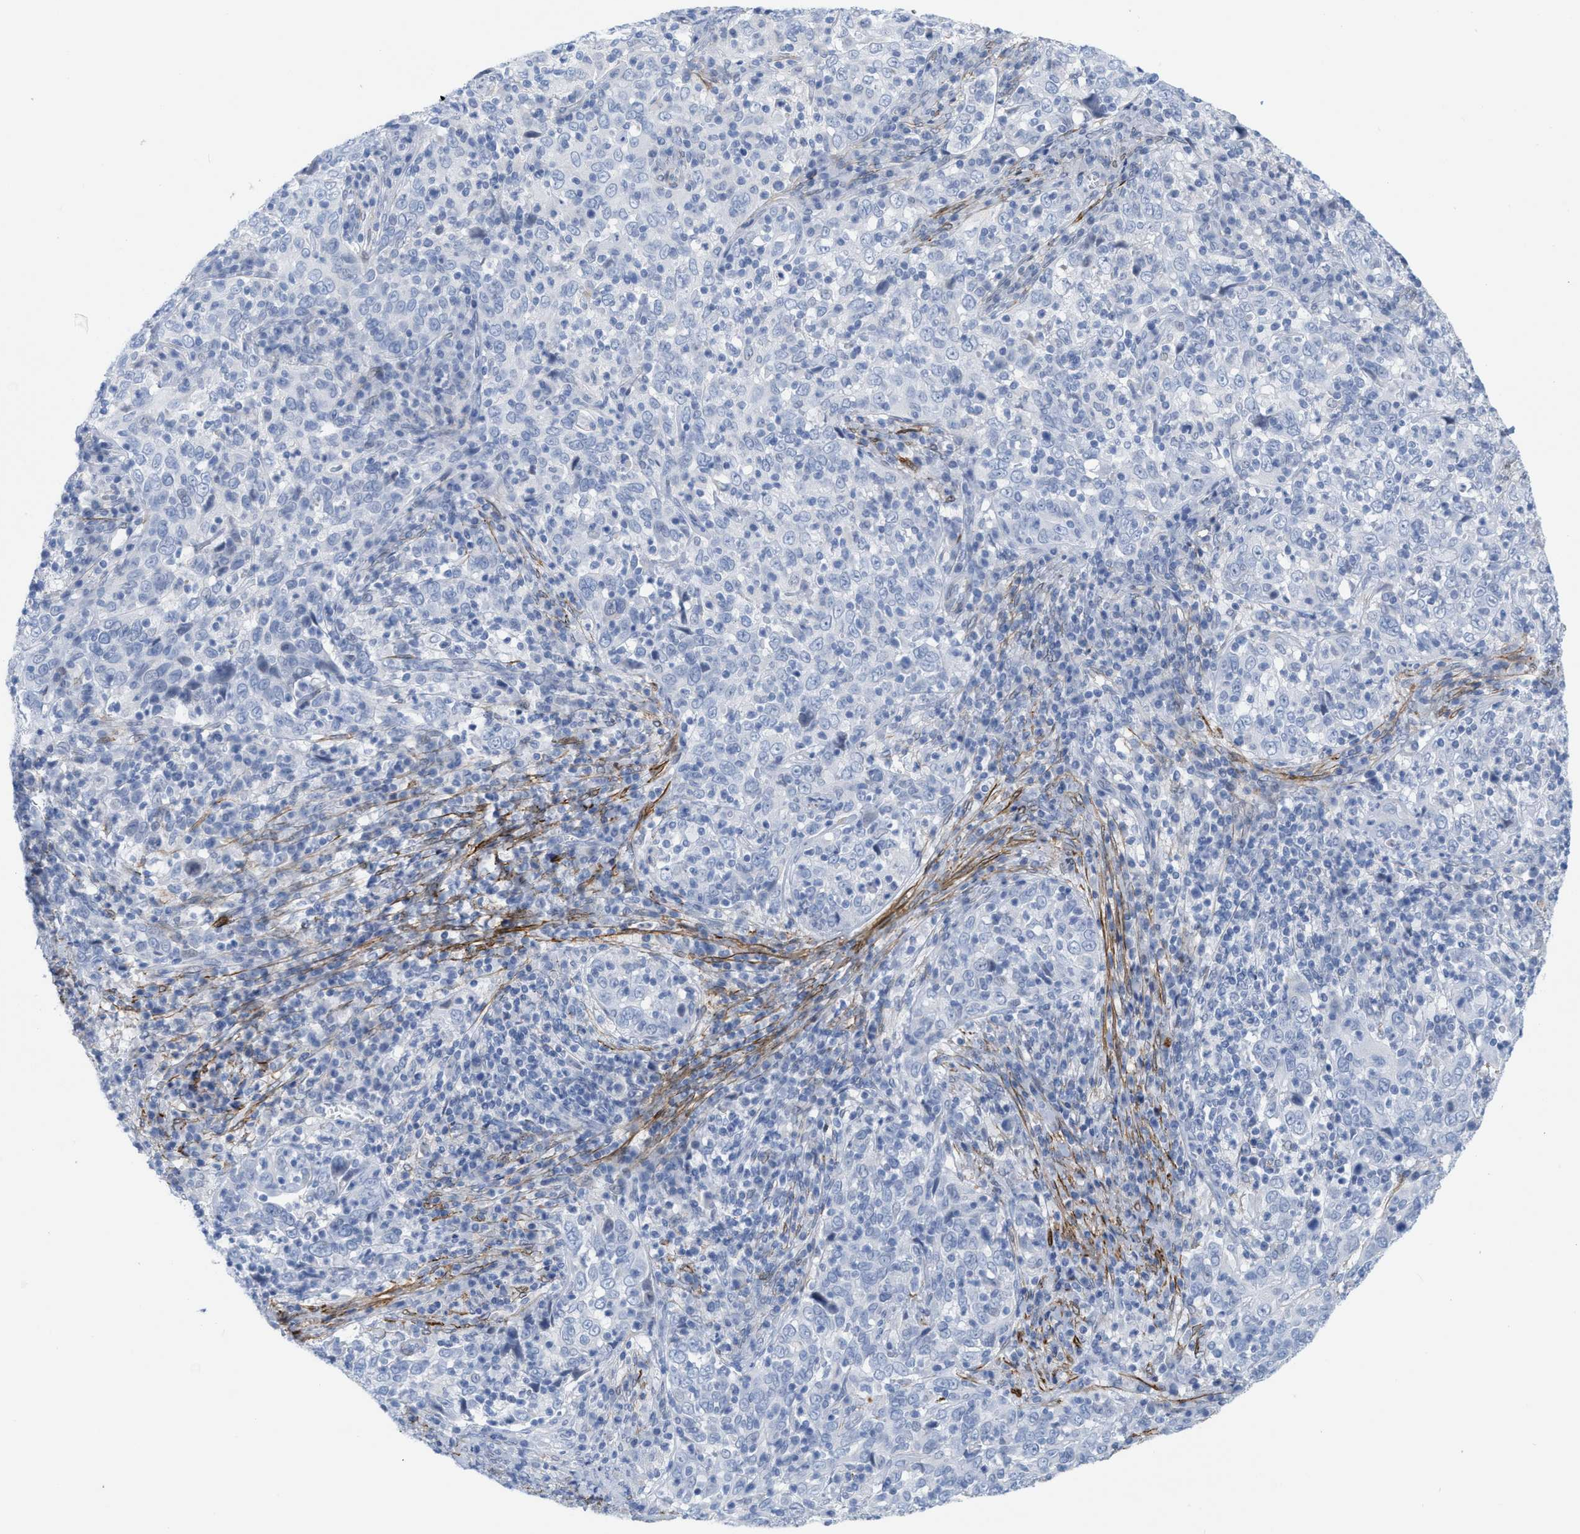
{"staining": {"intensity": "negative", "quantity": "none", "location": "none"}, "tissue": "cervical cancer", "cell_type": "Tumor cells", "image_type": "cancer", "snomed": [{"axis": "morphology", "description": "Squamous cell carcinoma, NOS"}, {"axis": "topography", "description": "Cervix"}], "caption": "IHC of human cervical squamous cell carcinoma exhibits no positivity in tumor cells.", "gene": "TAGLN", "patient": {"sex": "female", "age": 46}}